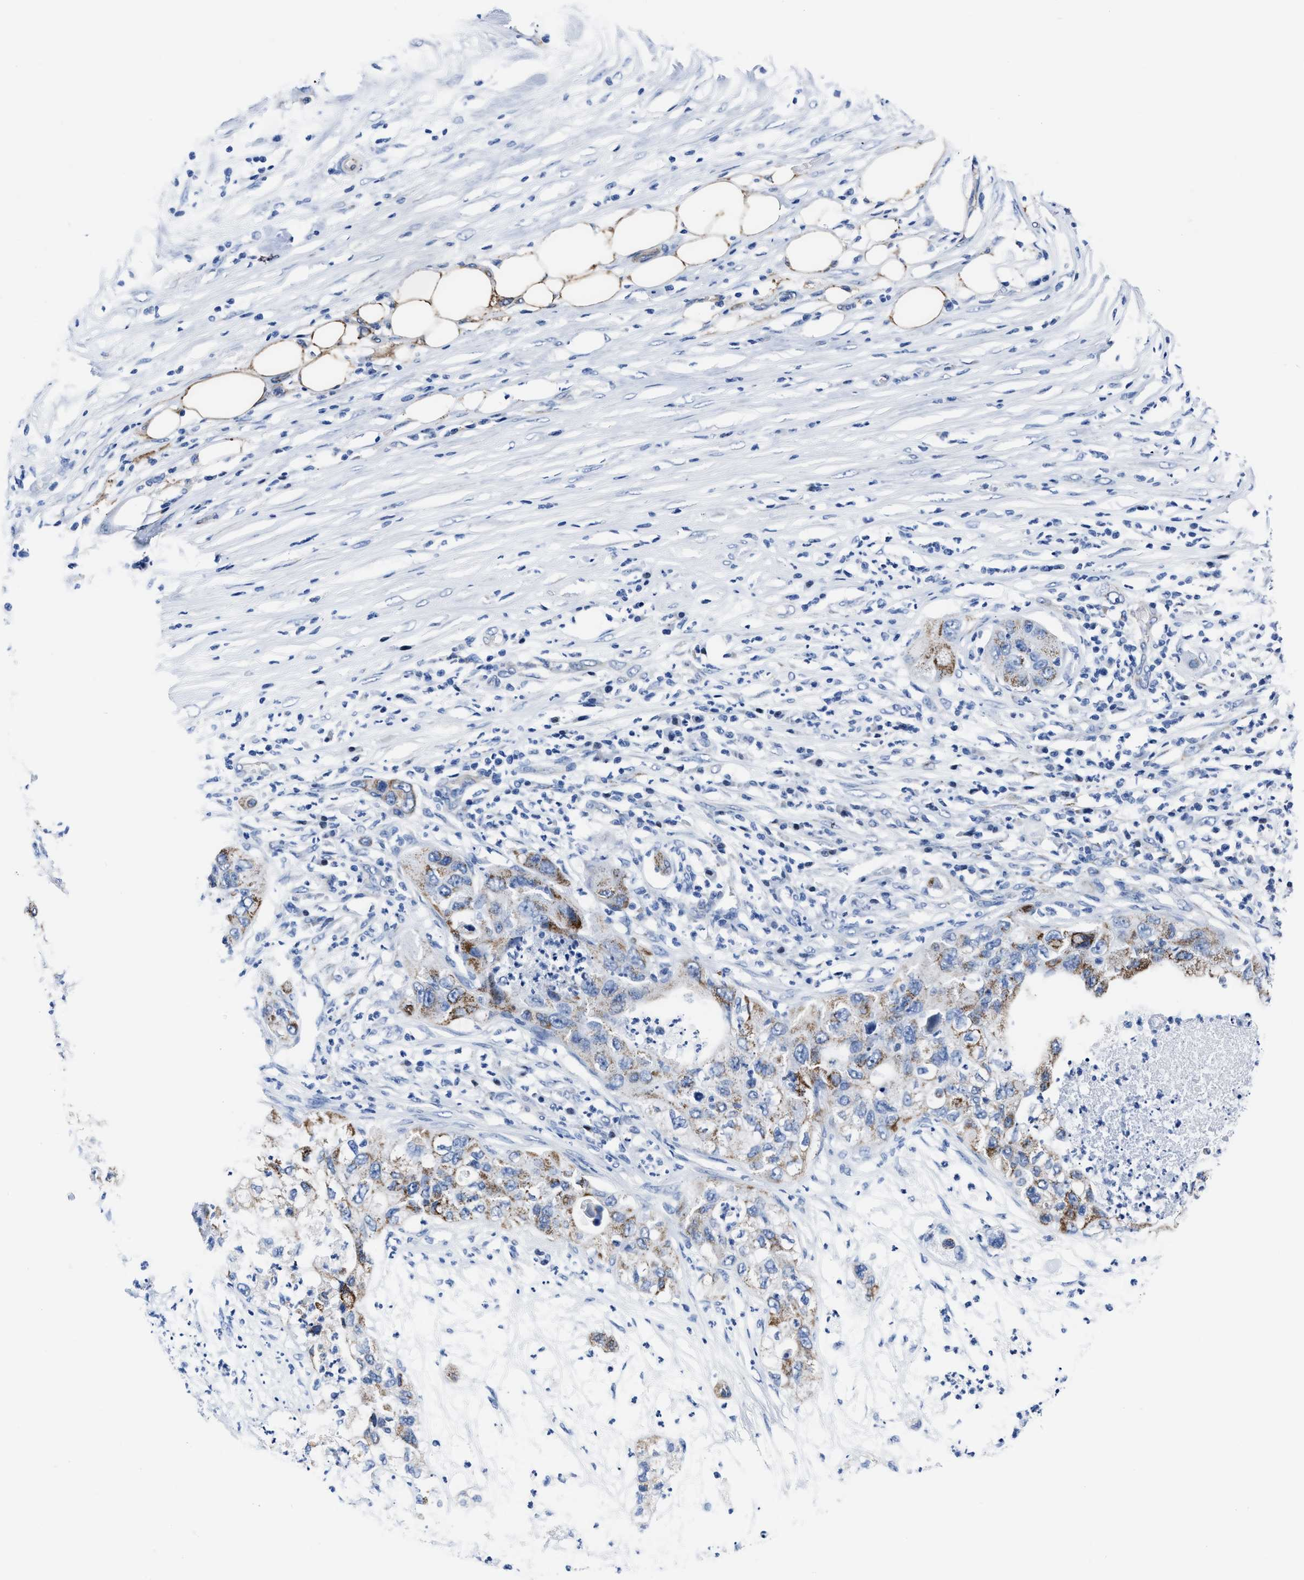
{"staining": {"intensity": "moderate", "quantity": ">75%", "location": "cytoplasmic/membranous"}, "tissue": "pancreatic cancer", "cell_type": "Tumor cells", "image_type": "cancer", "snomed": [{"axis": "morphology", "description": "Adenocarcinoma, NOS"}, {"axis": "topography", "description": "Pancreas"}], "caption": "This histopathology image shows pancreatic cancer (adenocarcinoma) stained with IHC to label a protein in brown. The cytoplasmic/membranous of tumor cells show moderate positivity for the protein. Nuclei are counter-stained blue.", "gene": "KCNMB3", "patient": {"sex": "female", "age": 78}}